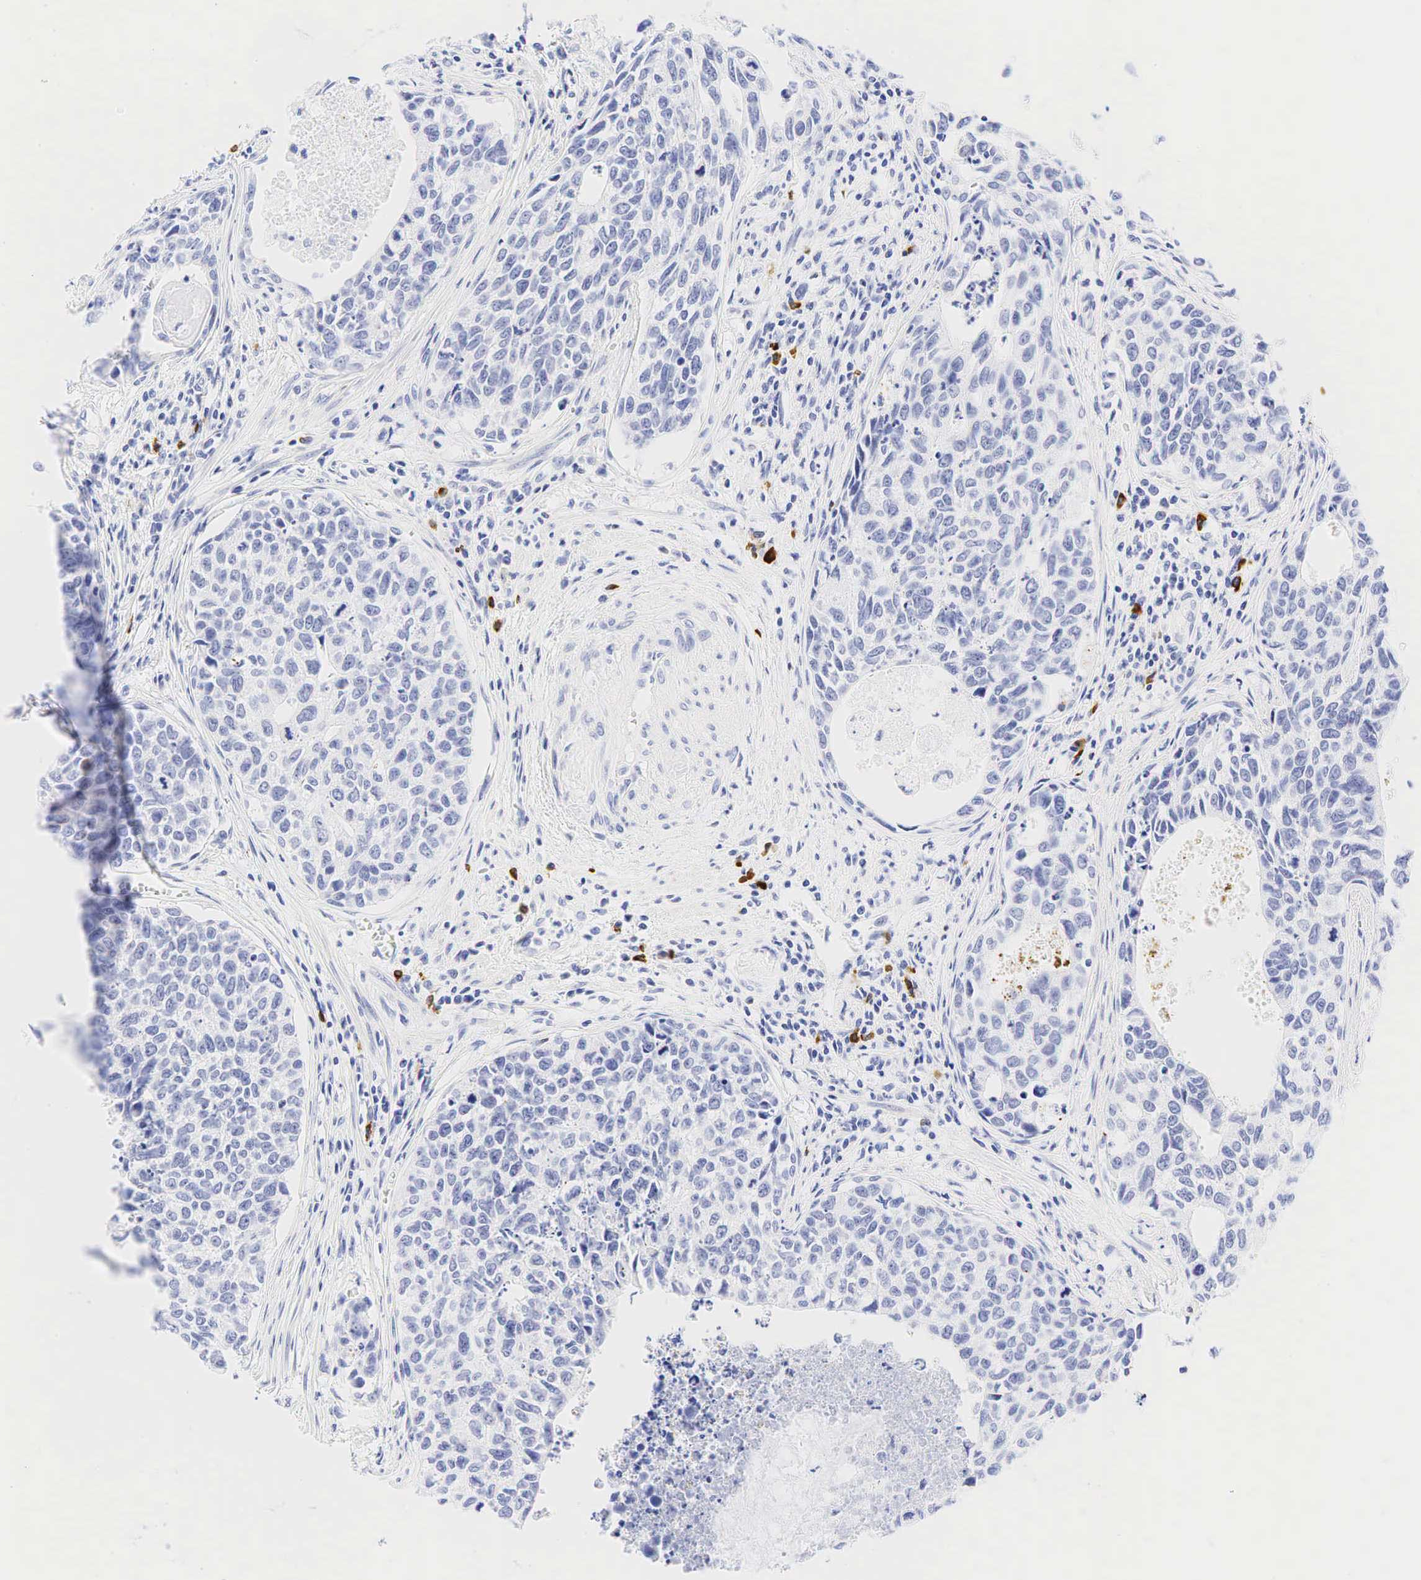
{"staining": {"intensity": "negative", "quantity": "none", "location": "none"}, "tissue": "urothelial cancer", "cell_type": "Tumor cells", "image_type": "cancer", "snomed": [{"axis": "morphology", "description": "Urothelial carcinoma, High grade"}, {"axis": "topography", "description": "Urinary bladder"}], "caption": "Urothelial cancer stained for a protein using IHC exhibits no staining tumor cells.", "gene": "CD79A", "patient": {"sex": "male", "age": 81}}